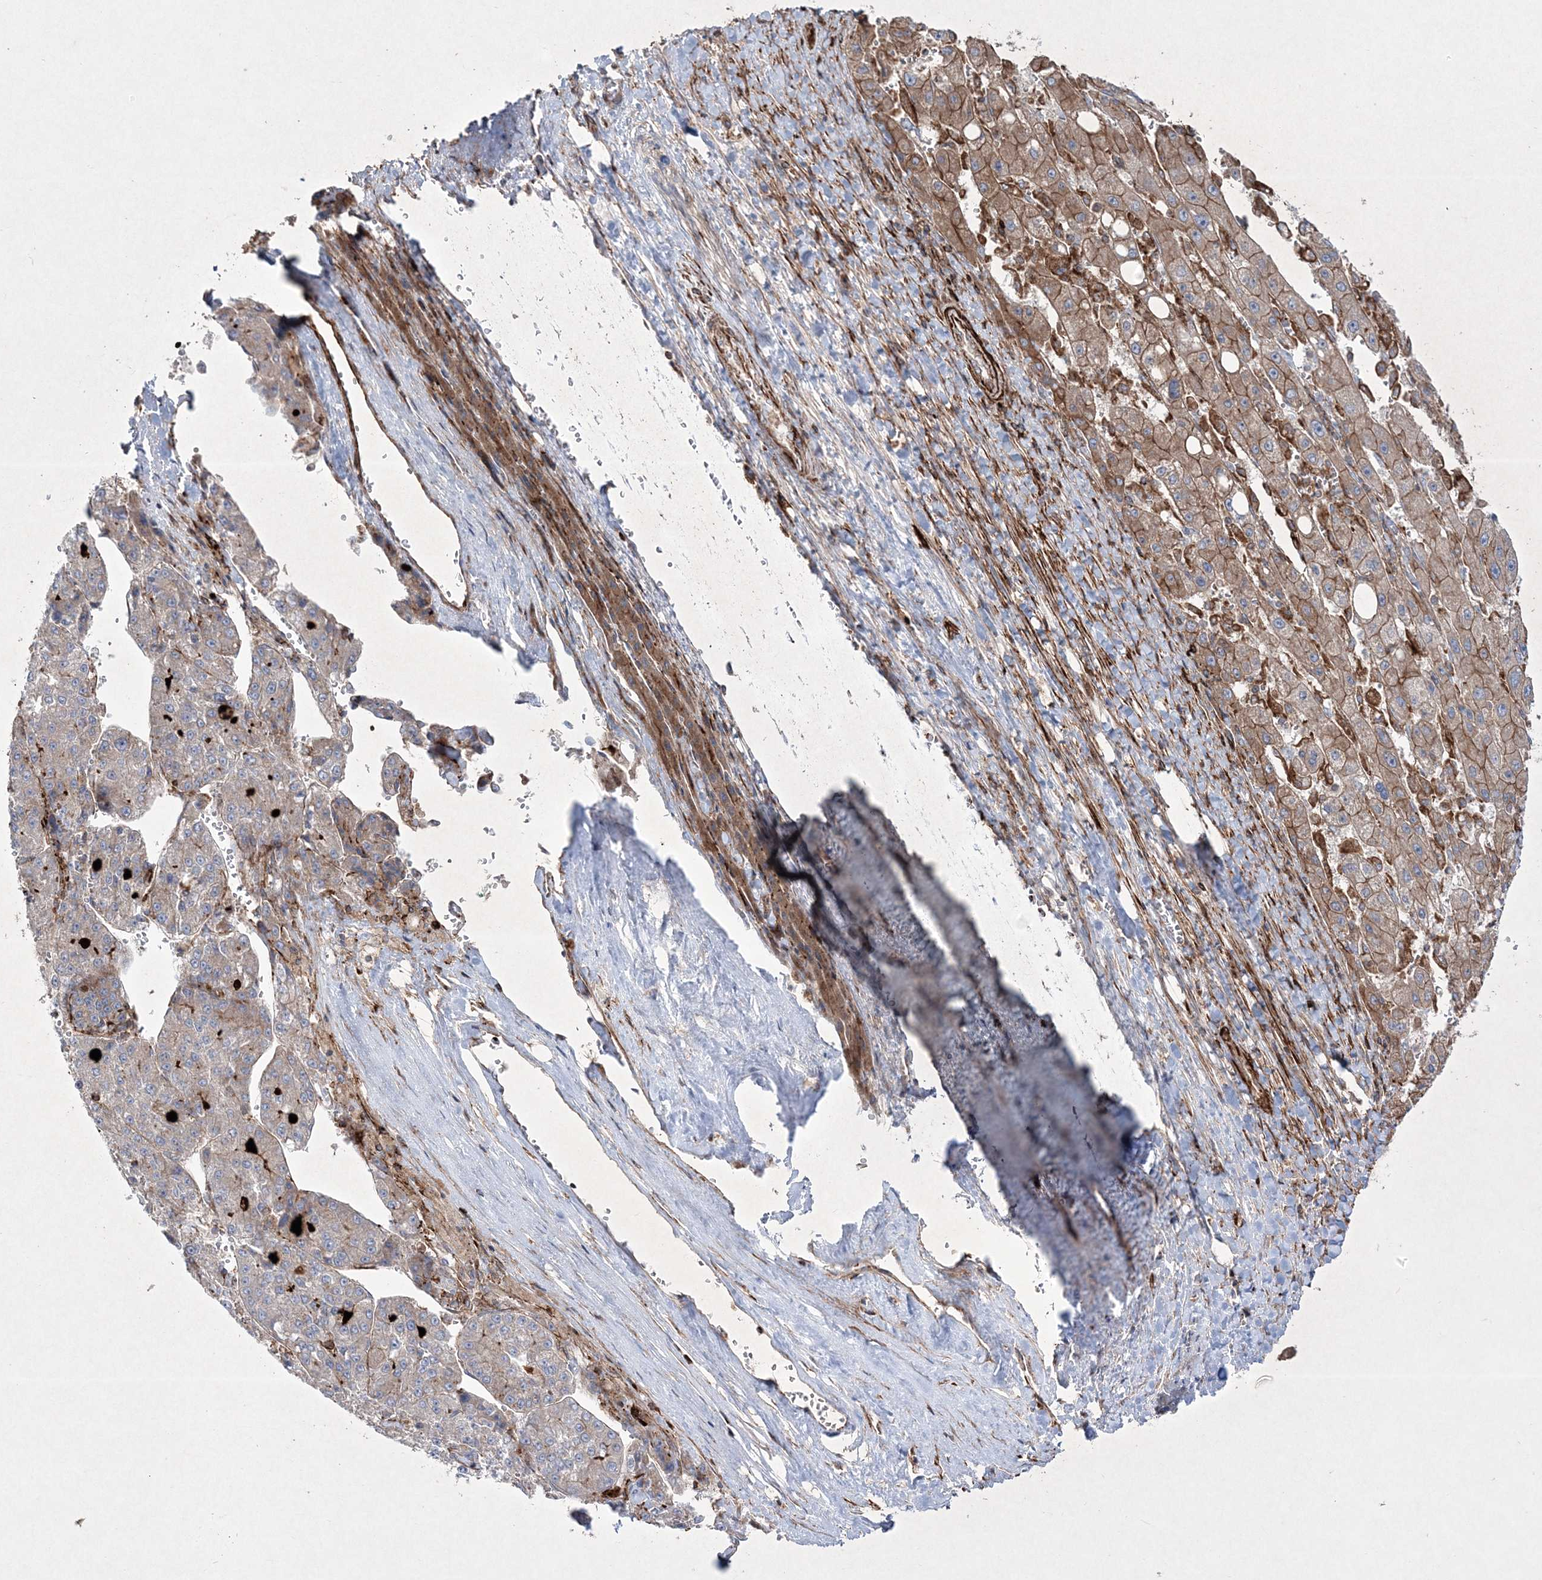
{"staining": {"intensity": "moderate", "quantity": "<25%", "location": "cytoplasmic/membranous"}, "tissue": "liver cancer", "cell_type": "Tumor cells", "image_type": "cancer", "snomed": [{"axis": "morphology", "description": "Carcinoma, Hepatocellular, NOS"}, {"axis": "topography", "description": "Liver"}], "caption": "The histopathology image exhibits staining of hepatocellular carcinoma (liver), revealing moderate cytoplasmic/membranous protein staining (brown color) within tumor cells.", "gene": "RICTOR", "patient": {"sex": "female", "age": 73}}